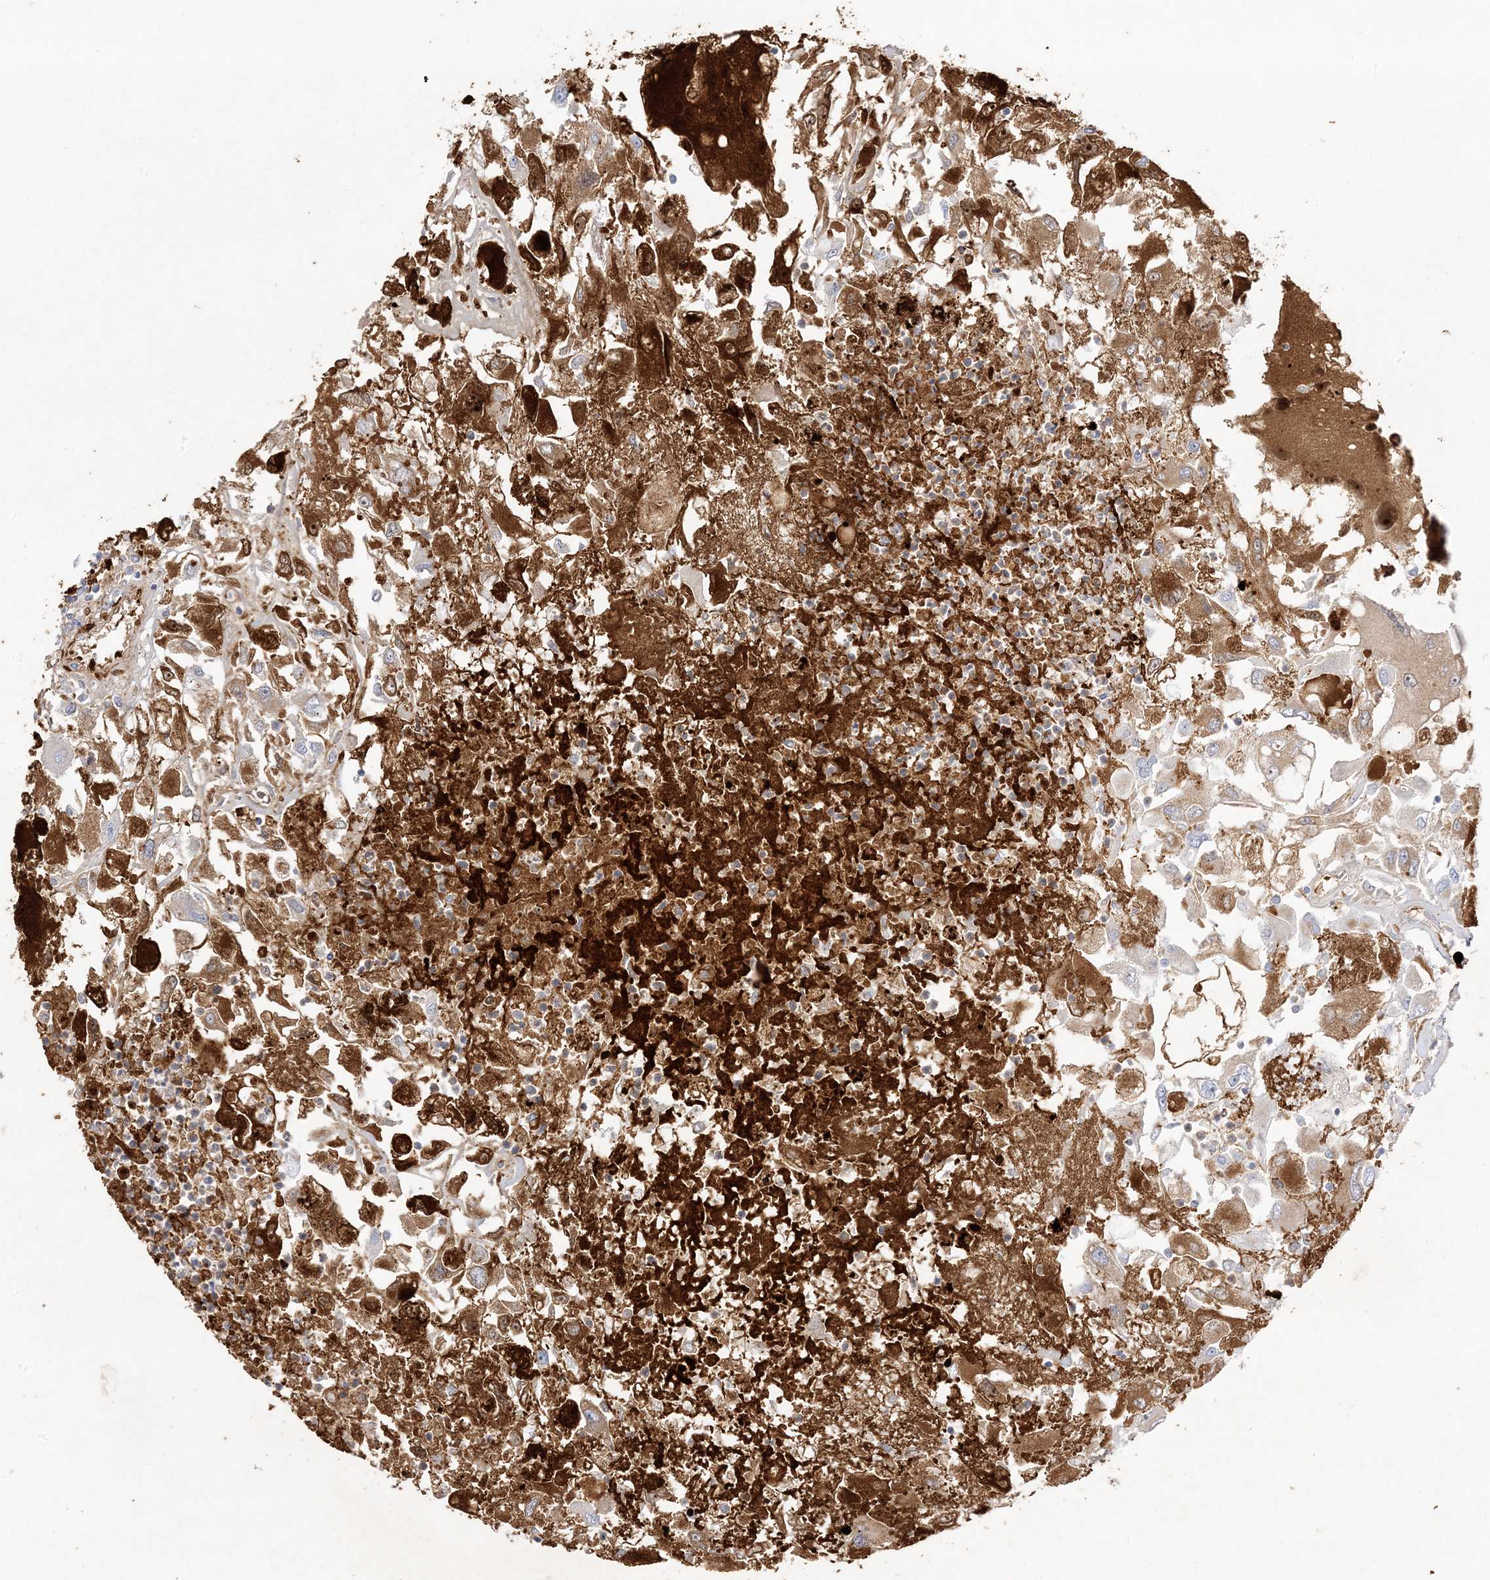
{"staining": {"intensity": "moderate", "quantity": "25%-75%", "location": "cytoplasmic/membranous,nuclear"}, "tissue": "renal cancer", "cell_type": "Tumor cells", "image_type": "cancer", "snomed": [{"axis": "morphology", "description": "Adenocarcinoma, NOS"}, {"axis": "topography", "description": "Kidney"}], "caption": "Human adenocarcinoma (renal) stained for a protein (brown) shows moderate cytoplasmic/membranous and nuclear positive staining in approximately 25%-75% of tumor cells.", "gene": "TRANK1", "patient": {"sex": "female", "age": 52}}